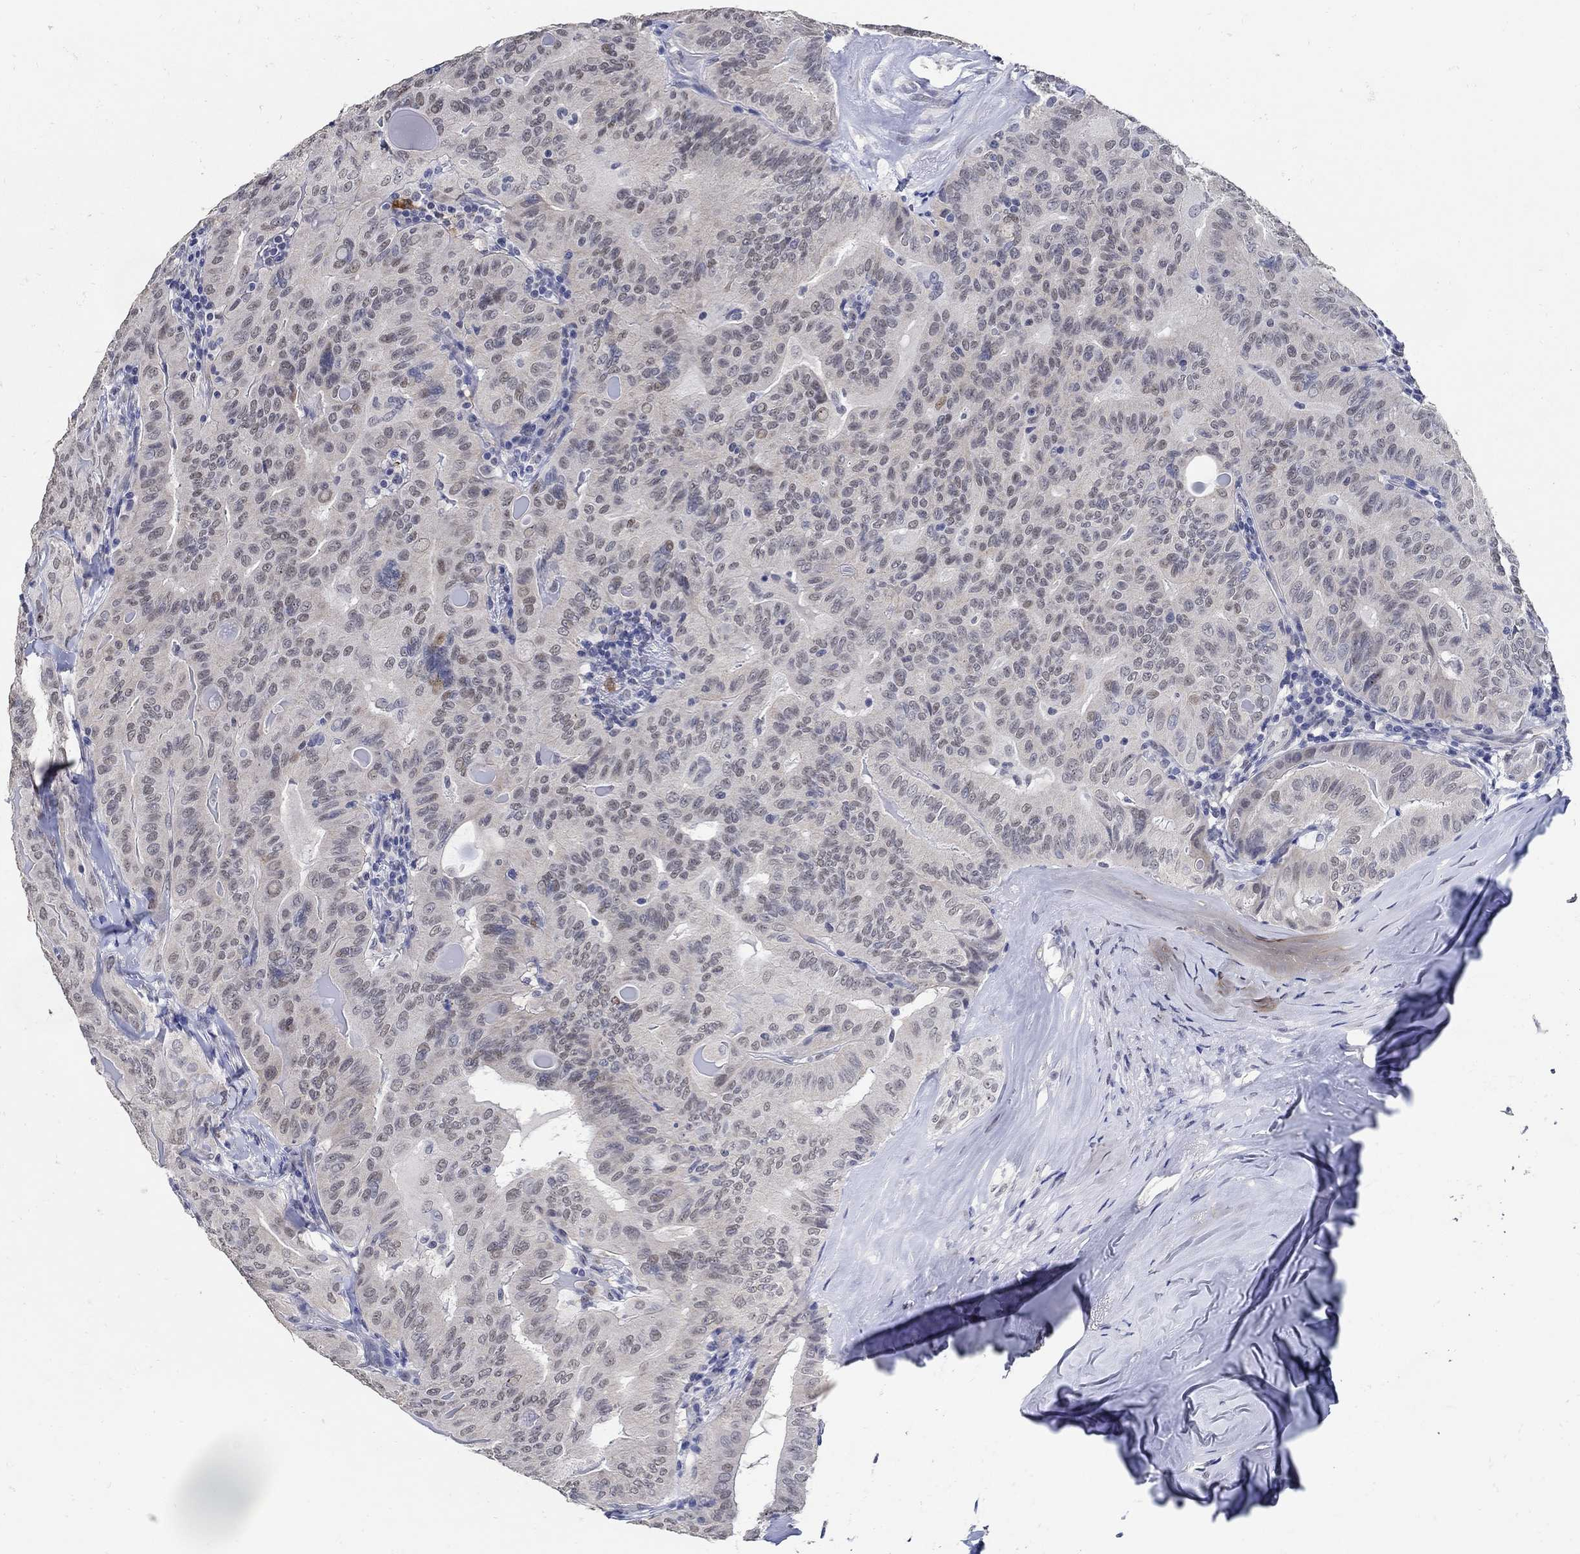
{"staining": {"intensity": "weak", "quantity": "<25%", "location": "nuclear"}, "tissue": "thyroid cancer", "cell_type": "Tumor cells", "image_type": "cancer", "snomed": [{"axis": "morphology", "description": "Papillary adenocarcinoma, NOS"}, {"axis": "topography", "description": "Thyroid gland"}], "caption": "DAB (3,3'-diaminobenzidine) immunohistochemical staining of human thyroid cancer displays no significant staining in tumor cells.", "gene": "KCNN3", "patient": {"sex": "female", "age": 68}}